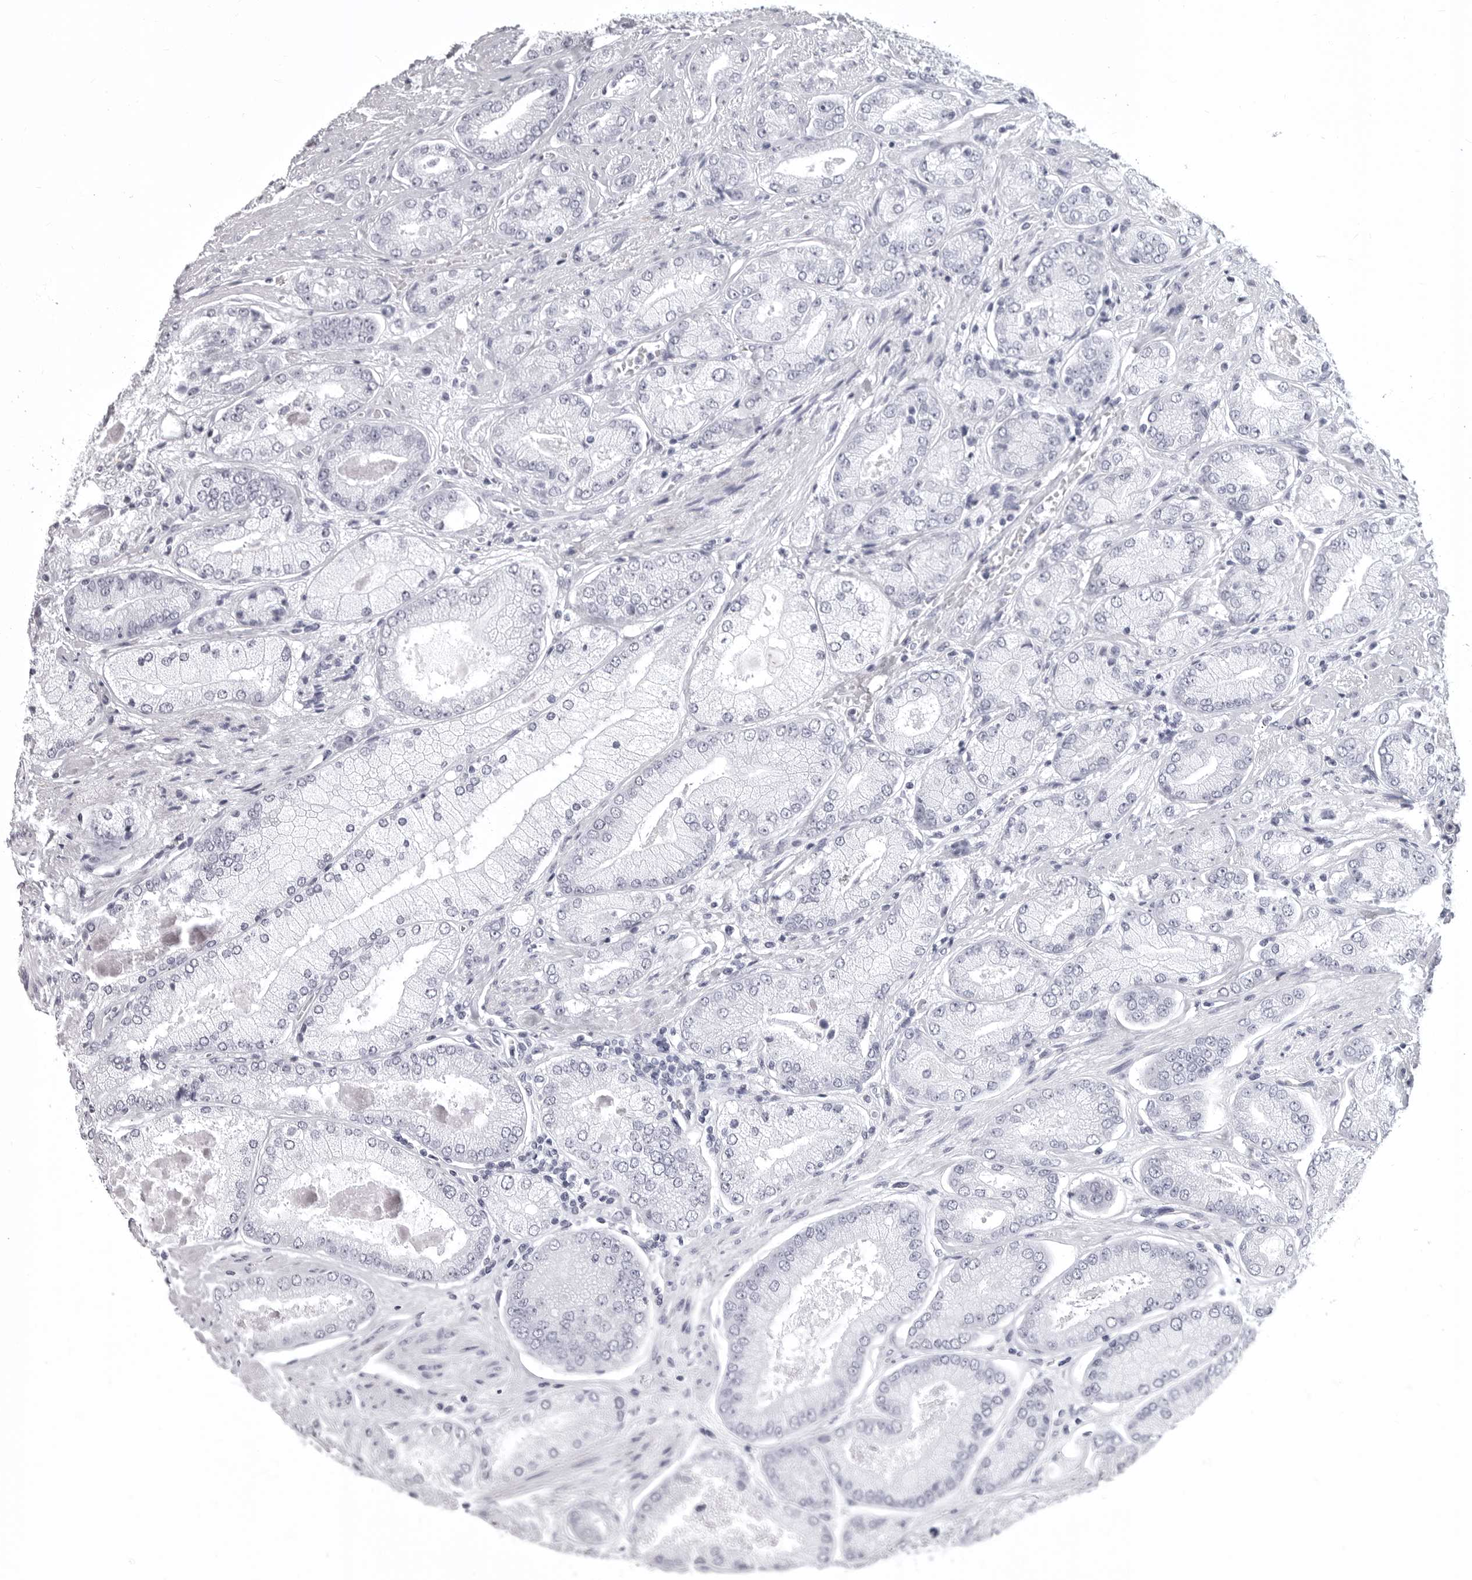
{"staining": {"intensity": "negative", "quantity": "none", "location": "none"}, "tissue": "prostate cancer", "cell_type": "Tumor cells", "image_type": "cancer", "snomed": [{"axis": "morphology", "description": "Adenocarcinoma, High grade"}, {"axis": "topography", "description": "Prostate"}], "caption": "The photomicrograph displays no significant expression in tumor cells of high-grade adenocarcinoma (prostate).", "gene": "LGALS4", "patient": {"sex": "male", "age": 58}}